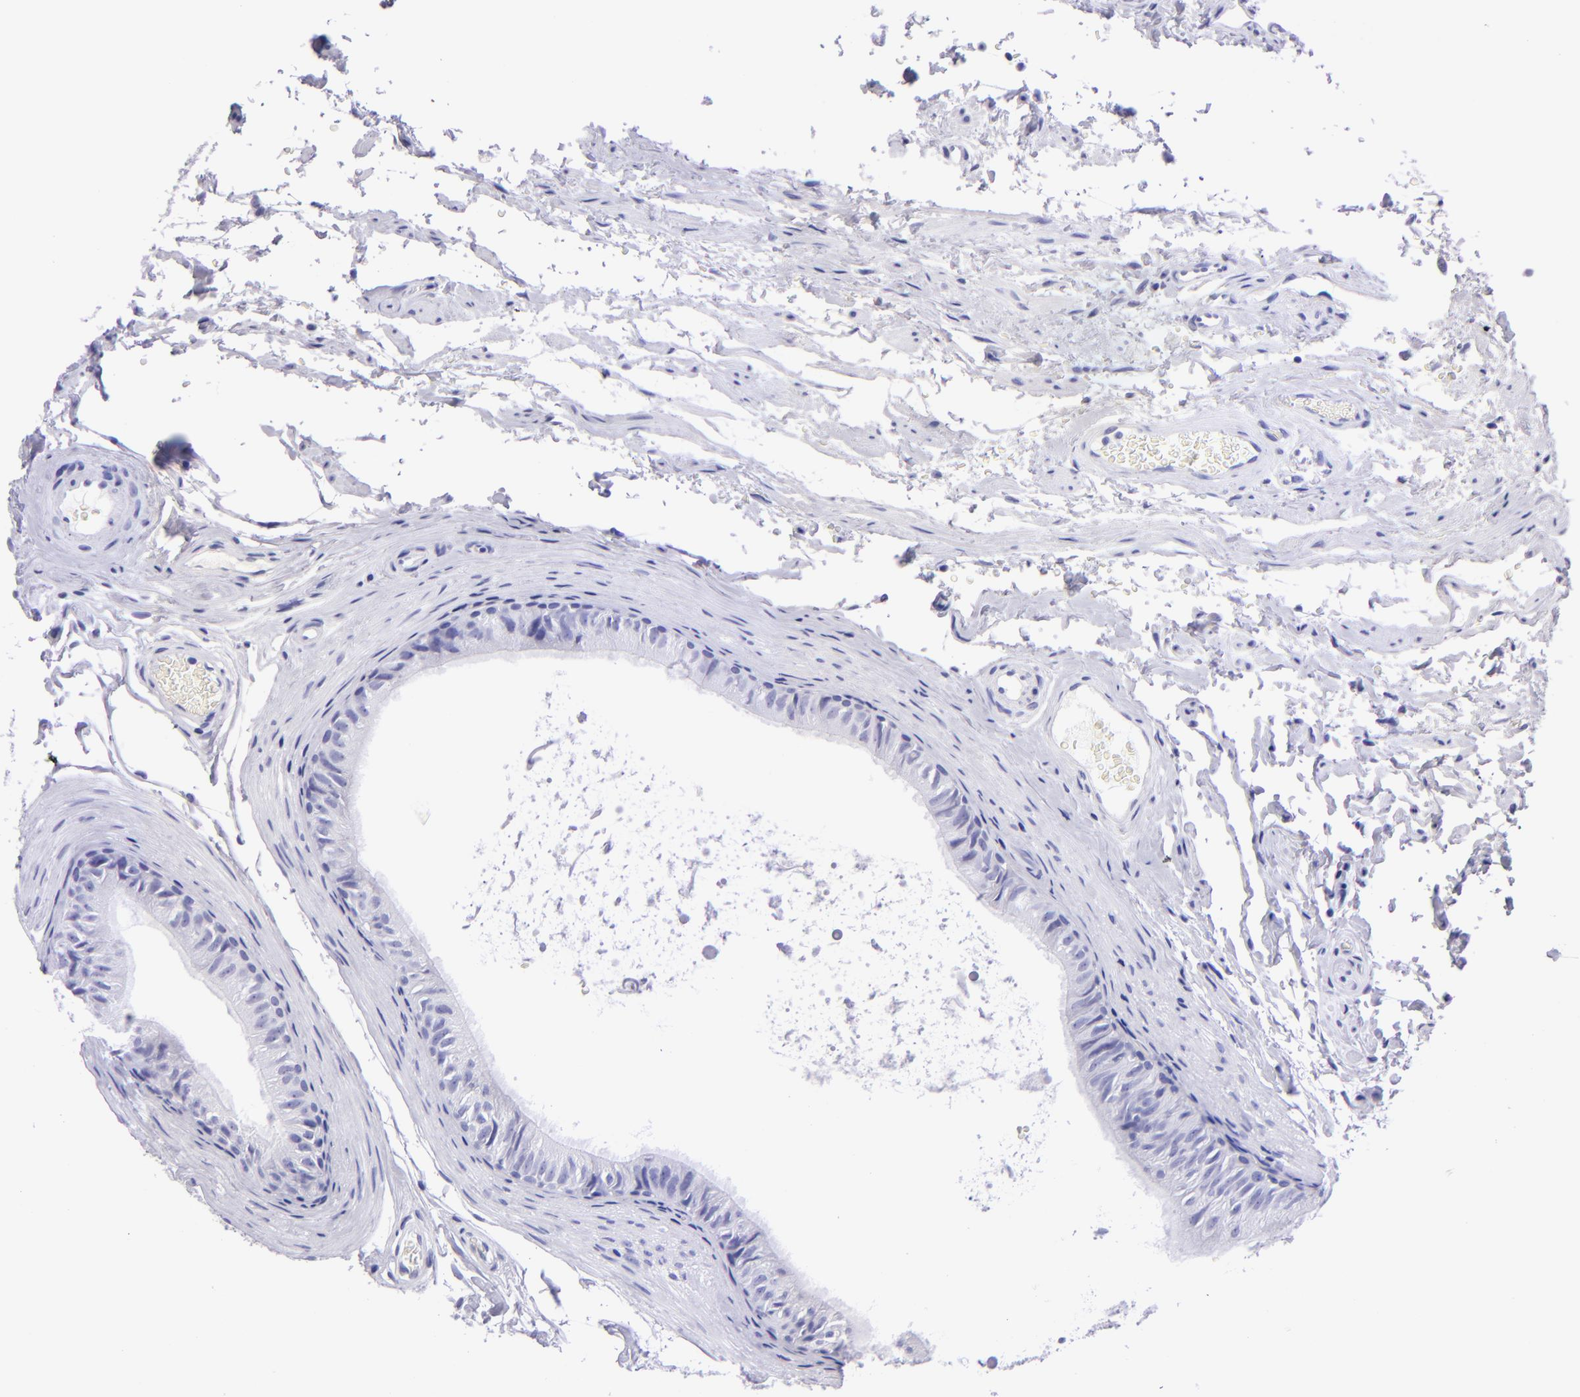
{"staining": {"intensity": "negative", "quantity": "none", "location": "none"}, "tissue": "epididymis", "cell_type": "Glandular cells", "image_type": "normal", "snomed": [{"axis": "morphology", "description": "Normal tissue, NOS"}, {"axis": "topography", "description": "Testis"}, {"axis": "topography", "description": "Epididymis"}], "caption": "Protein analysis of normal epididymis displays no significant positivity in glandular cells. The staining was performed using DAB (3,3'-diaminobenzidine) to visualize the protein expression in brown, while the nuclei were stained in blue with hematoxylin (Magnification: 20x).", "gene": "TYRP1", "patient": {"sex": "male", "age": 36}}